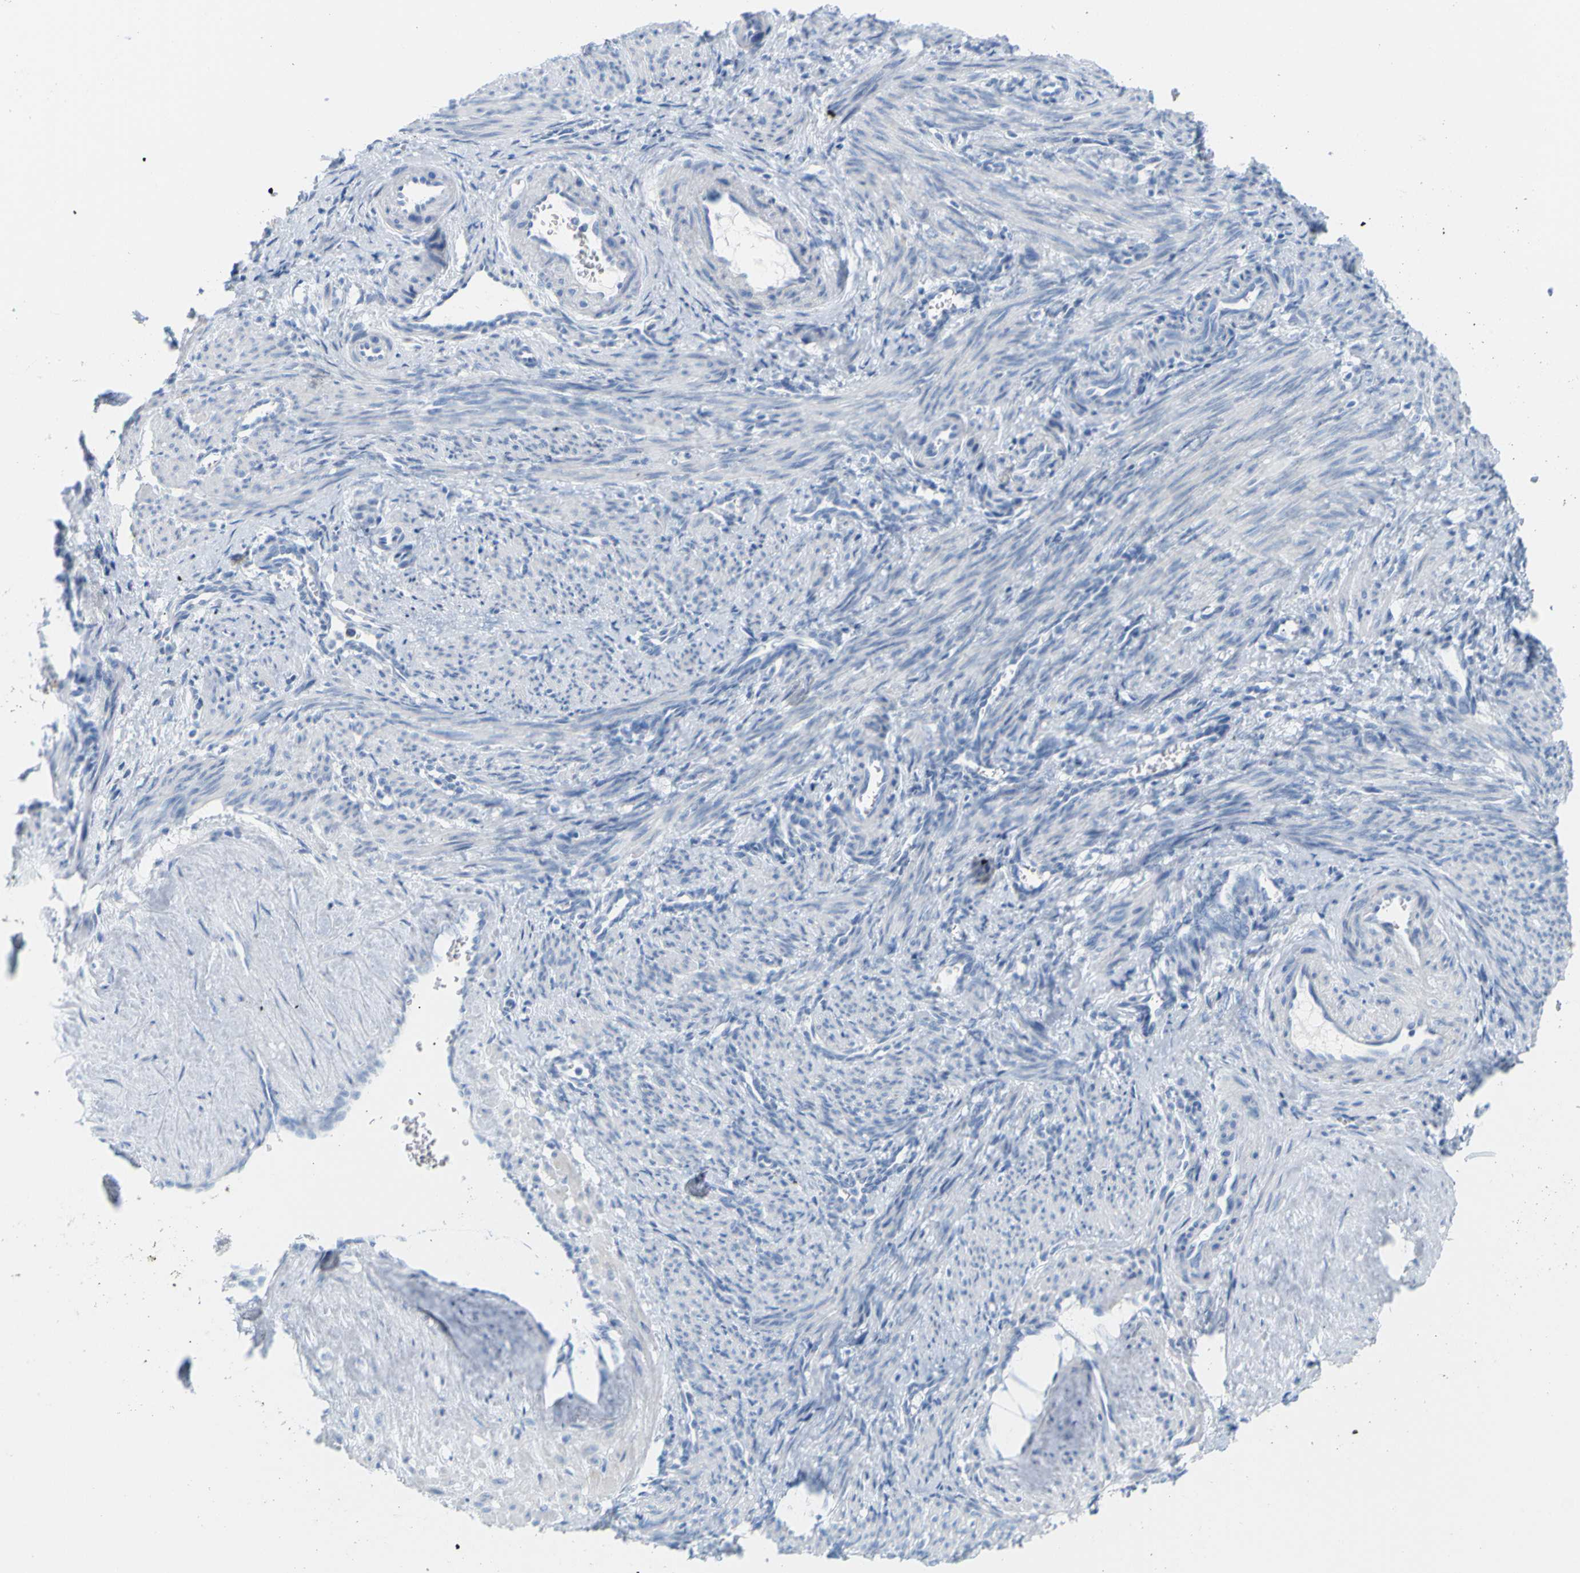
{"staining": {"intensity": "negative", "quantity": "none", "location": "none"}, "tissue": "smooth muscle", "cell_type": "Smooth muscle cells", "image_type": "normal", "snomed": [{"axis": "morphology", "description": "Normal tissue, NOS"}, {"axis": "topography", "description": "Endometrium"}], "caption": "Benign smooth muscle was stained to show a protein in brown. There is no significant staining in smooth muscle cells. (DAB (3,3'-diaminobenzidine) immunohistochemistry, high magnification).", "gene": "OPN1SW", "patient": {"sex": "female", "age": 33}}